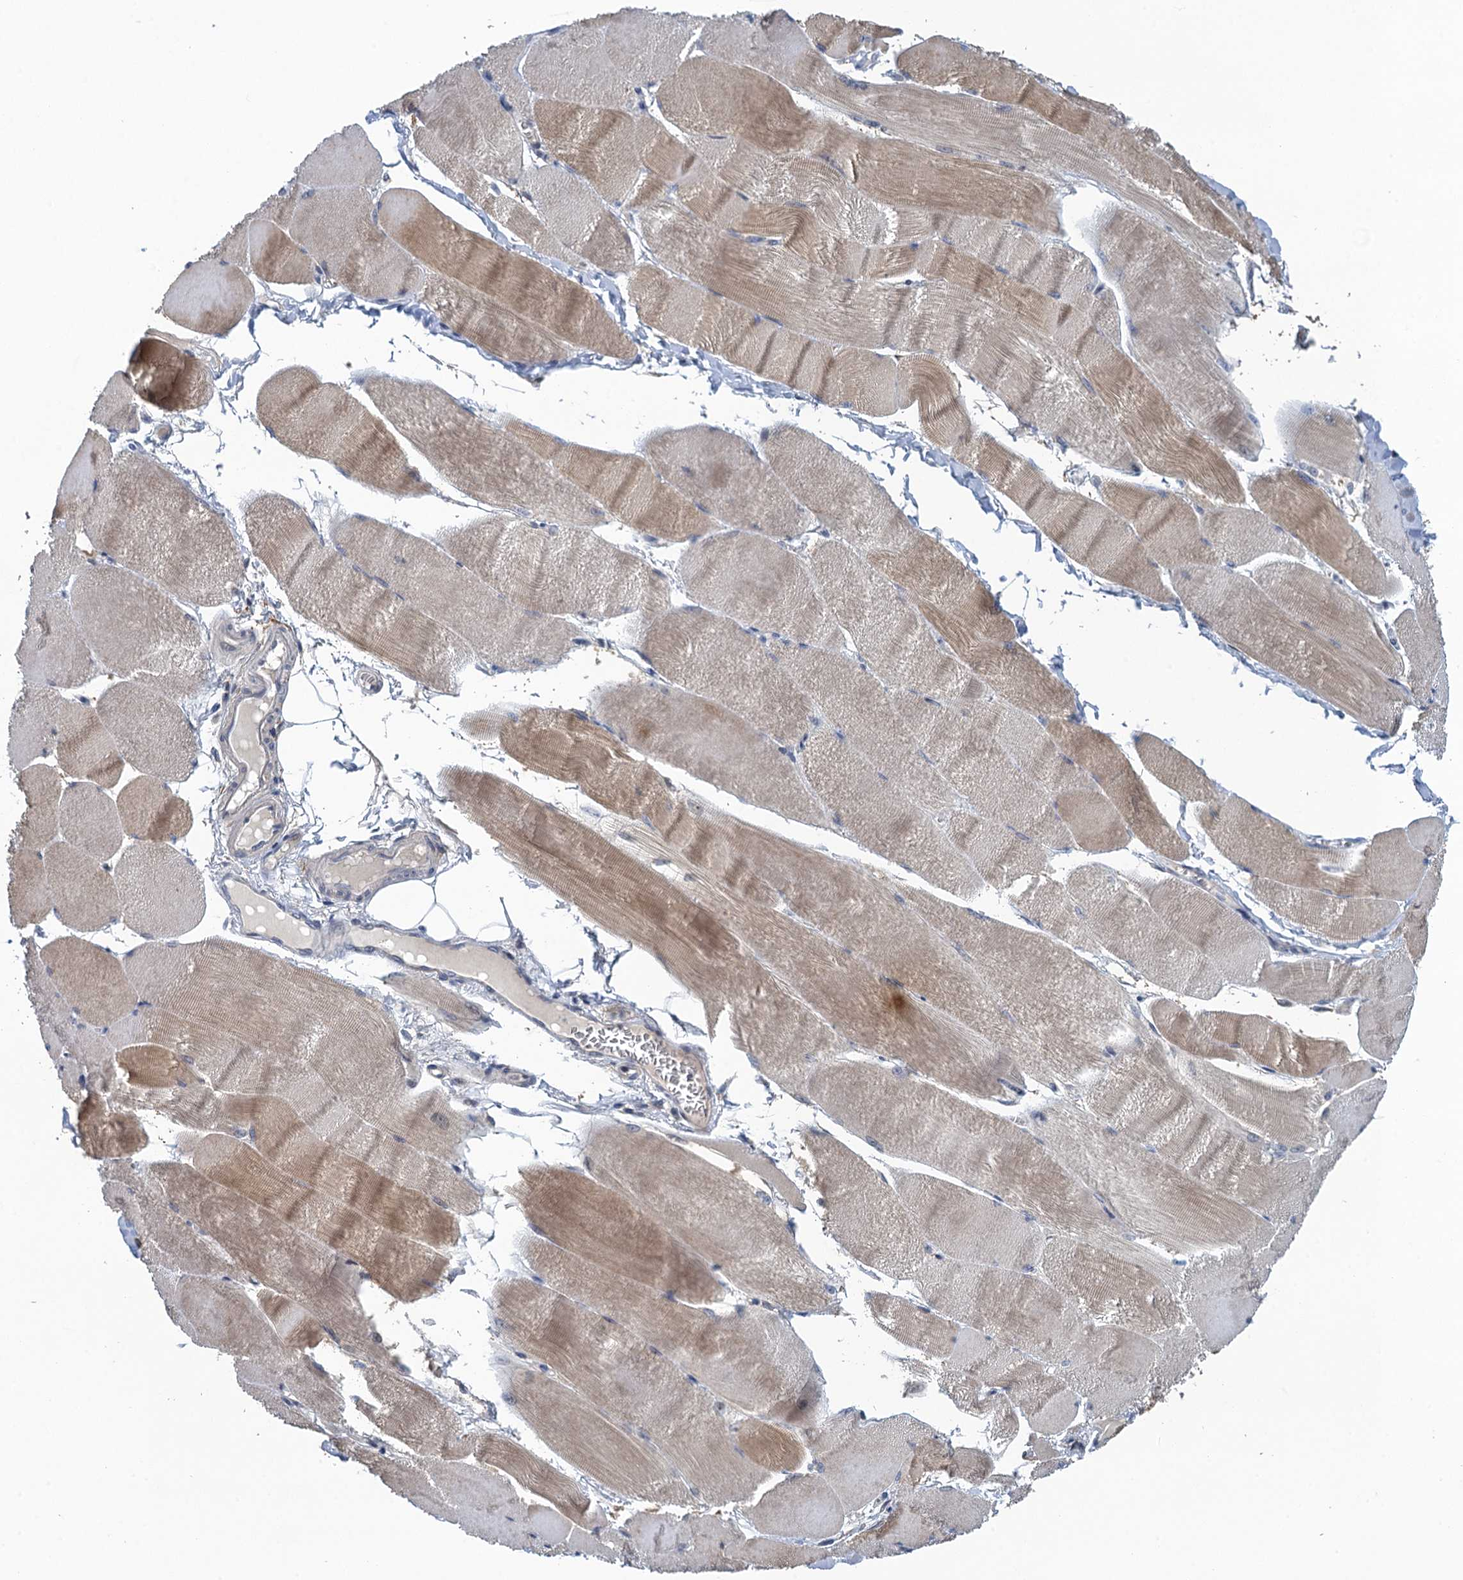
{"staining": {"intensity": "weak", "quantity": ">75%", "location": "cytoplasmic/membranous"}, "tissue": "skeletal muscle", "cell_type": "Myocytes", "image_type": "normal", "snomed": [{"axis": "morphology", "description": "Normal tissue, NOS"}, {"axis": "morphology", "description": "Basal cell carcinoma"}, {"axis": "topography", "description": "Skeletal muscle"}], "caption": "Immunohistochemical staining of unremarkable human skeletal muscle reveals >75% levels of weak cytoplasmic/membranous protein positivity in about >75% of myocytes. (DAB IHC, brown staining for protein, blue staining for nuclei).", "gene": "MRFAP1", "patient": {"sex": "female", "age": 64}}